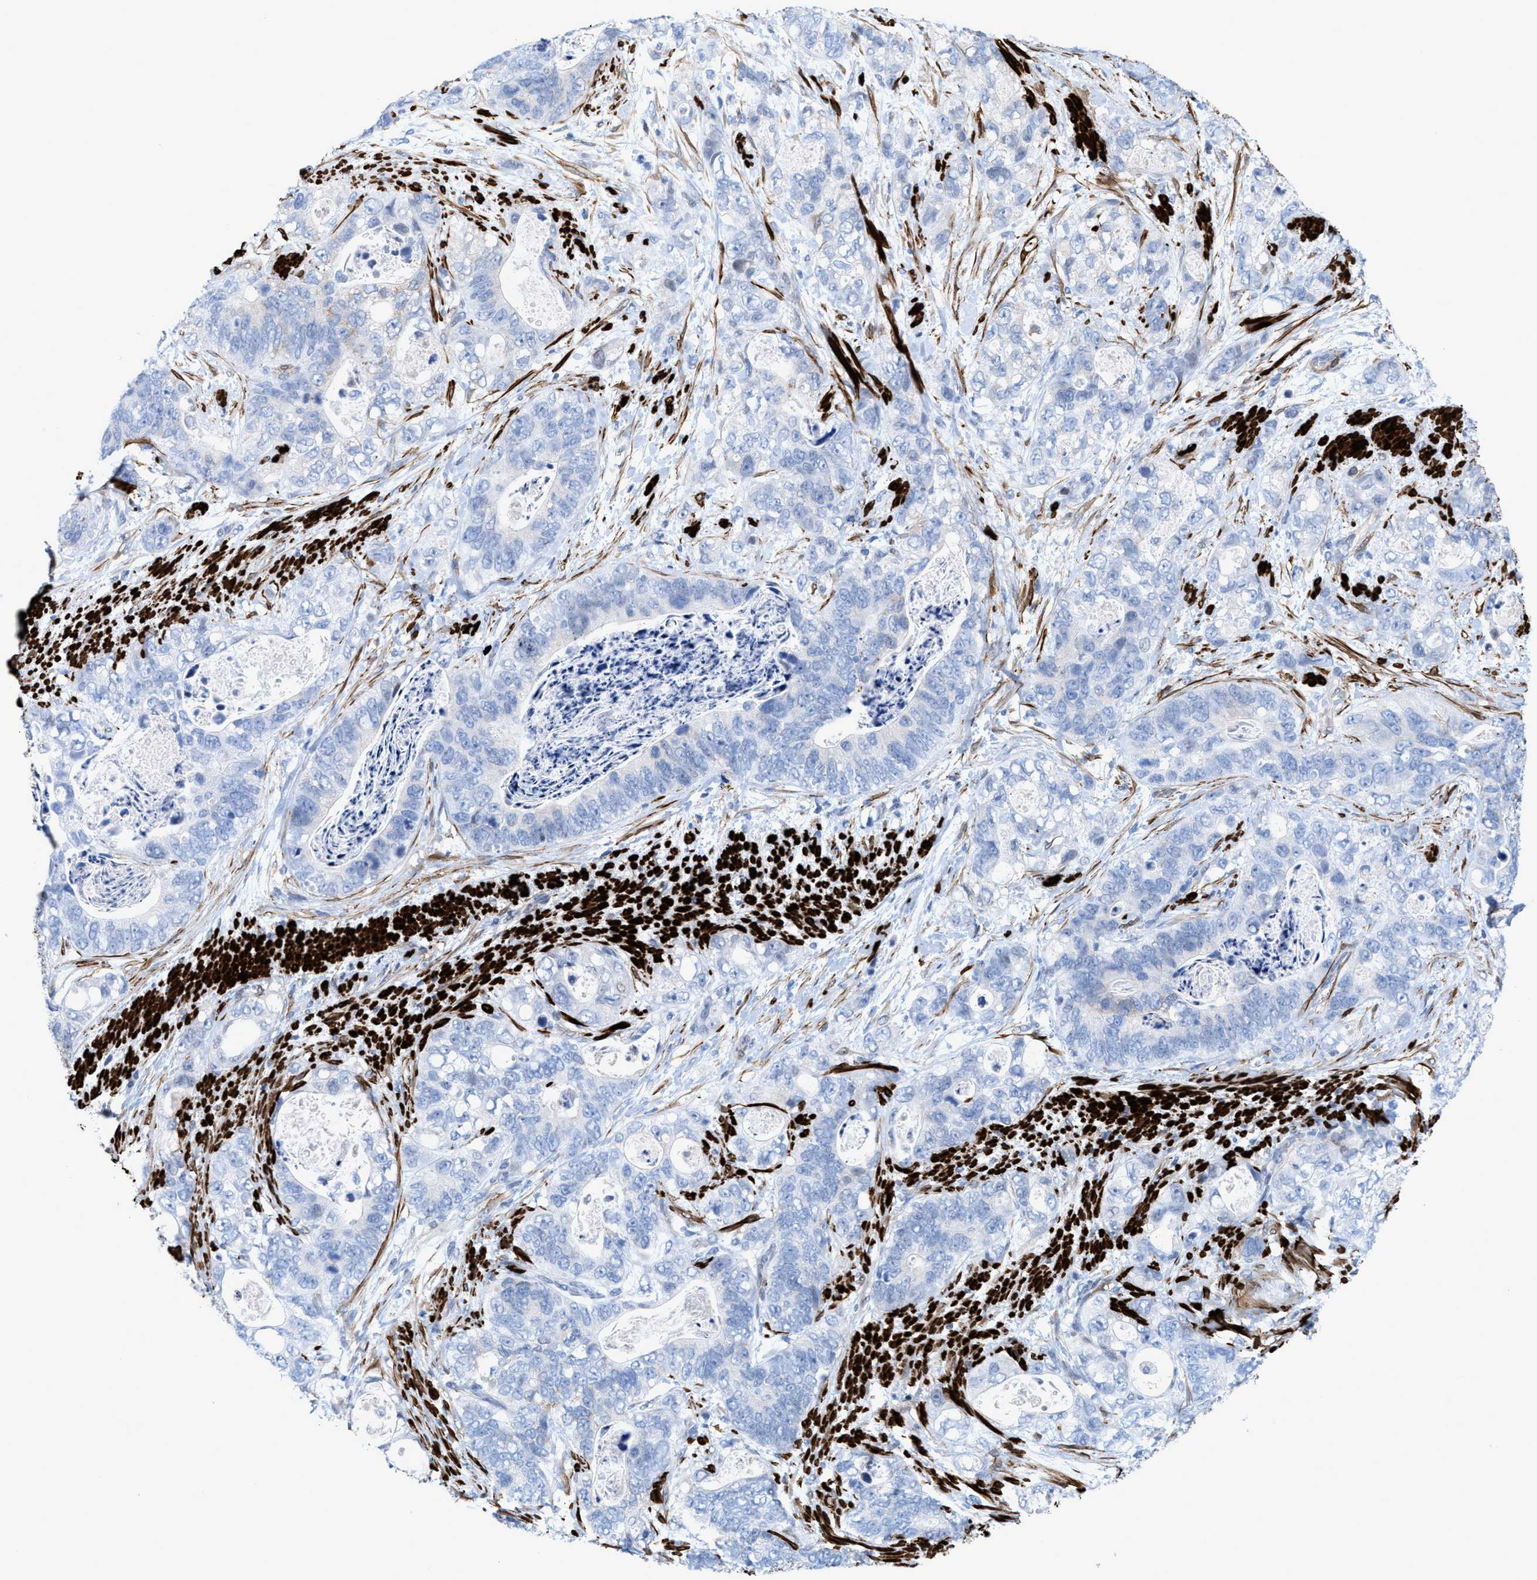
{"staining": {"intensity": "negative", "quantity": "none", "location": "none"}, "tissue": "stomach cancer", "cell_type": "Tumor cells", "image_type": "cancer", "snomed": [{"axis": "morphology", "description": "Normal tissue, NOS"}, {"axis": "morphology", "description": "Adenocarcinoma, NOS"}, {"axis": "topography", "description": "Stomach"}], "caption": "Human stomach adenocarcinoma stained for a protein using IHC reveals no staining in tumor cells.", "gene": "TAGLN", "patient": {"sex": "female", "age": 89}}